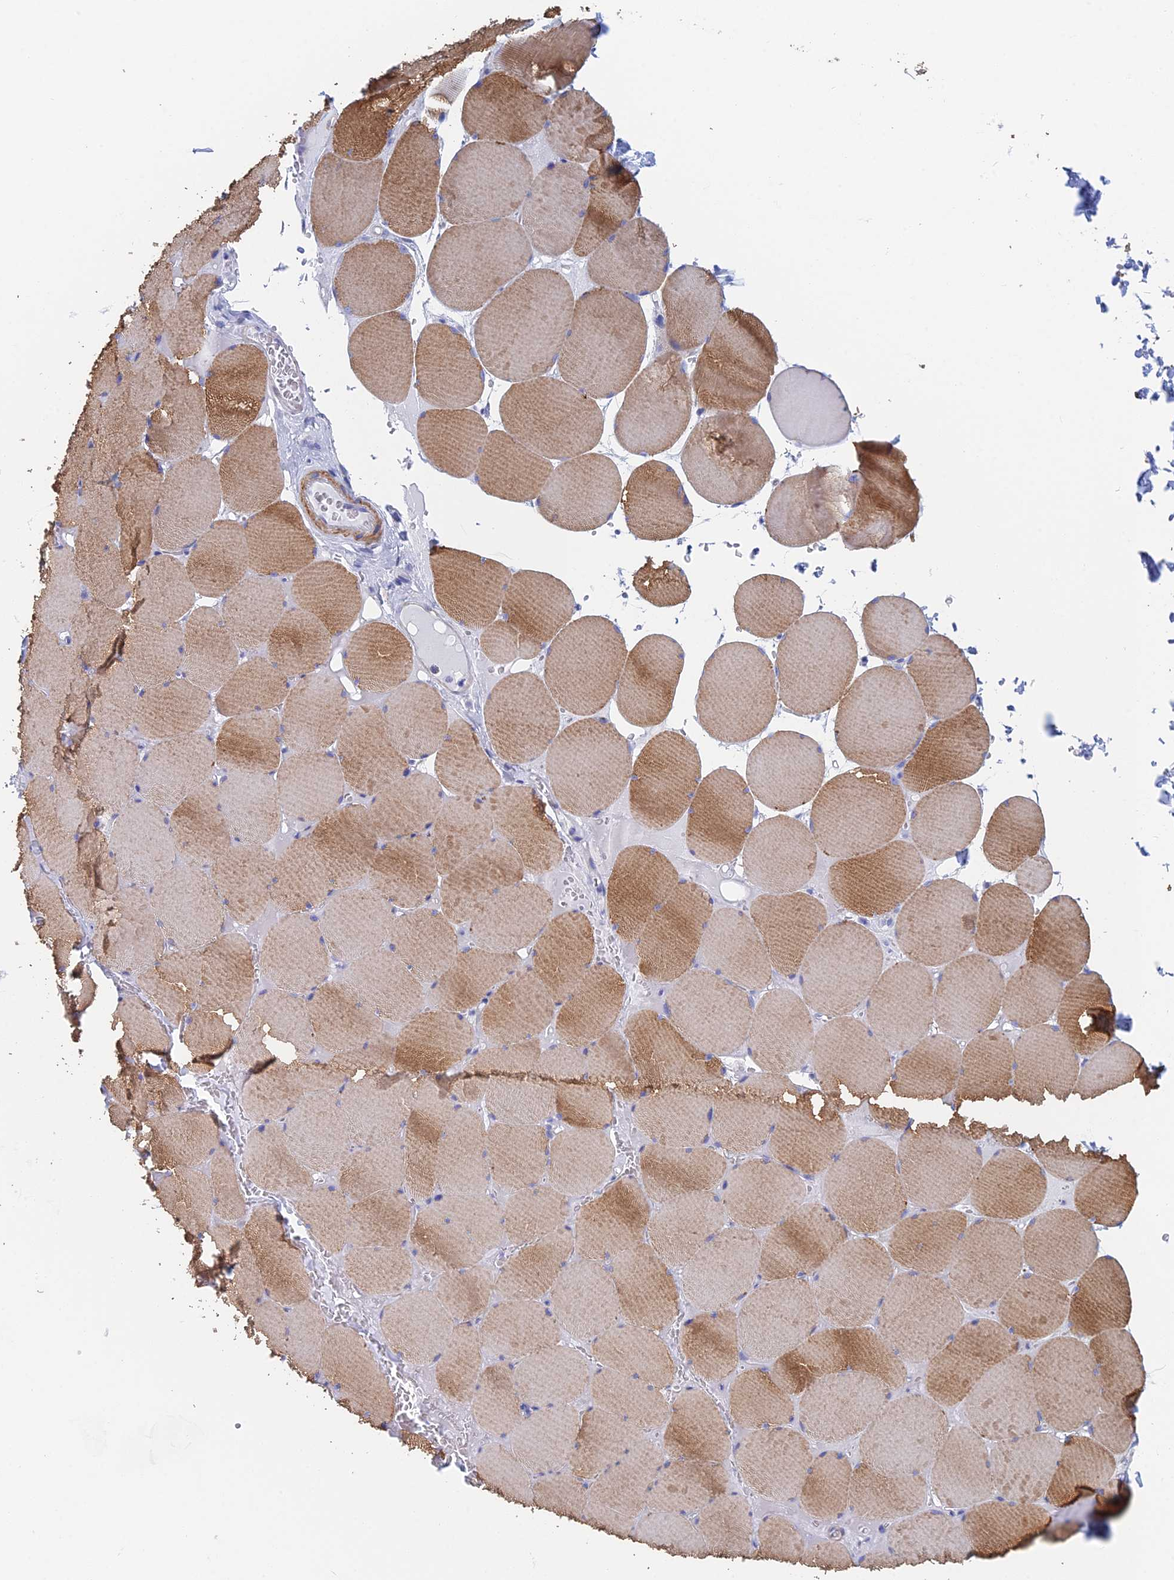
{"staining": {"intensity": "moderate", "quantity": "25%-75%", "location": "cytoplasmic/membranous"}, "tissue": "skeletal muscle", "cell_type": "Myocytes", "image_type": "normal", "snomed": [{"axis": "morphology", "description": "Normal tissue, NOS"}, {"axis": "topography", "description": "Skeletal muscle"}, {"axis": "topography", "description": "Head-Neck"}], "caption": "The histopathology image demonstrates a brown stain indicating the presence of a protein in the cytoplasmic/membranous of myocytes in skeletal muscle.", "gene": "KCNK18", "patient": {"sex": "male", "age": 66}}